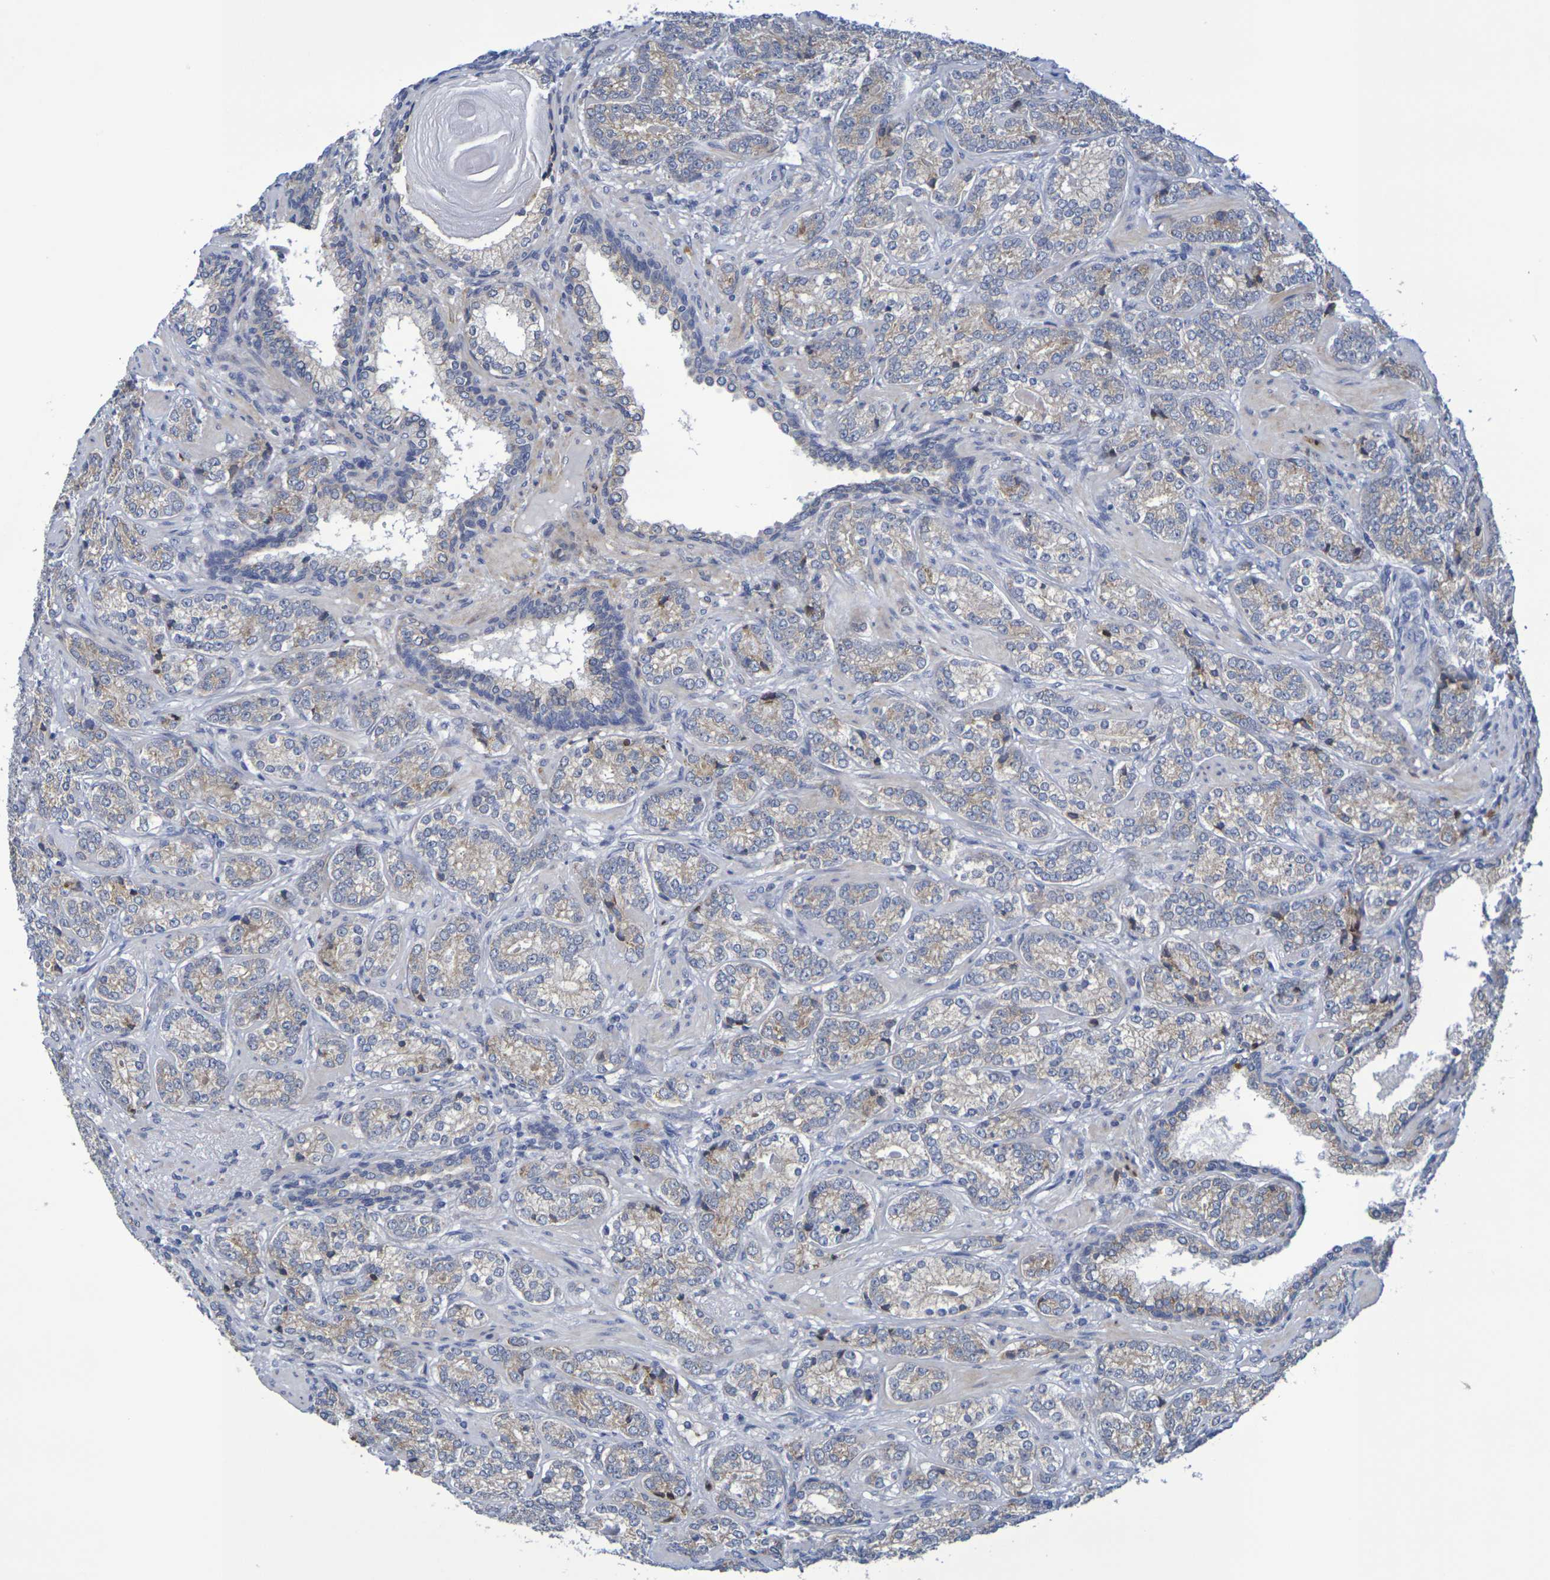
{"staining": {"intensity": "weak", "quantity": "25%-75%", "location": "cytoplasmic/membranous"}, "tissue": "prostate cancer", "cell_type": "Tumor cells", "image_type": "cancer", "snomed": [{"axis": "morphology", "description": "Adenocarcinoma, High grade"}, {"axis": "topography", "description": "Prostate"}], "caption": "There is low levels of weak cytoplasmic/membranous positivity in tumor cells of prostate high-grade adenocarcinoma, as demonstrated by immunohistochemical staining (brown color).", "gene": "SDC4", "patient": {"sex": "male", "age": 61}}